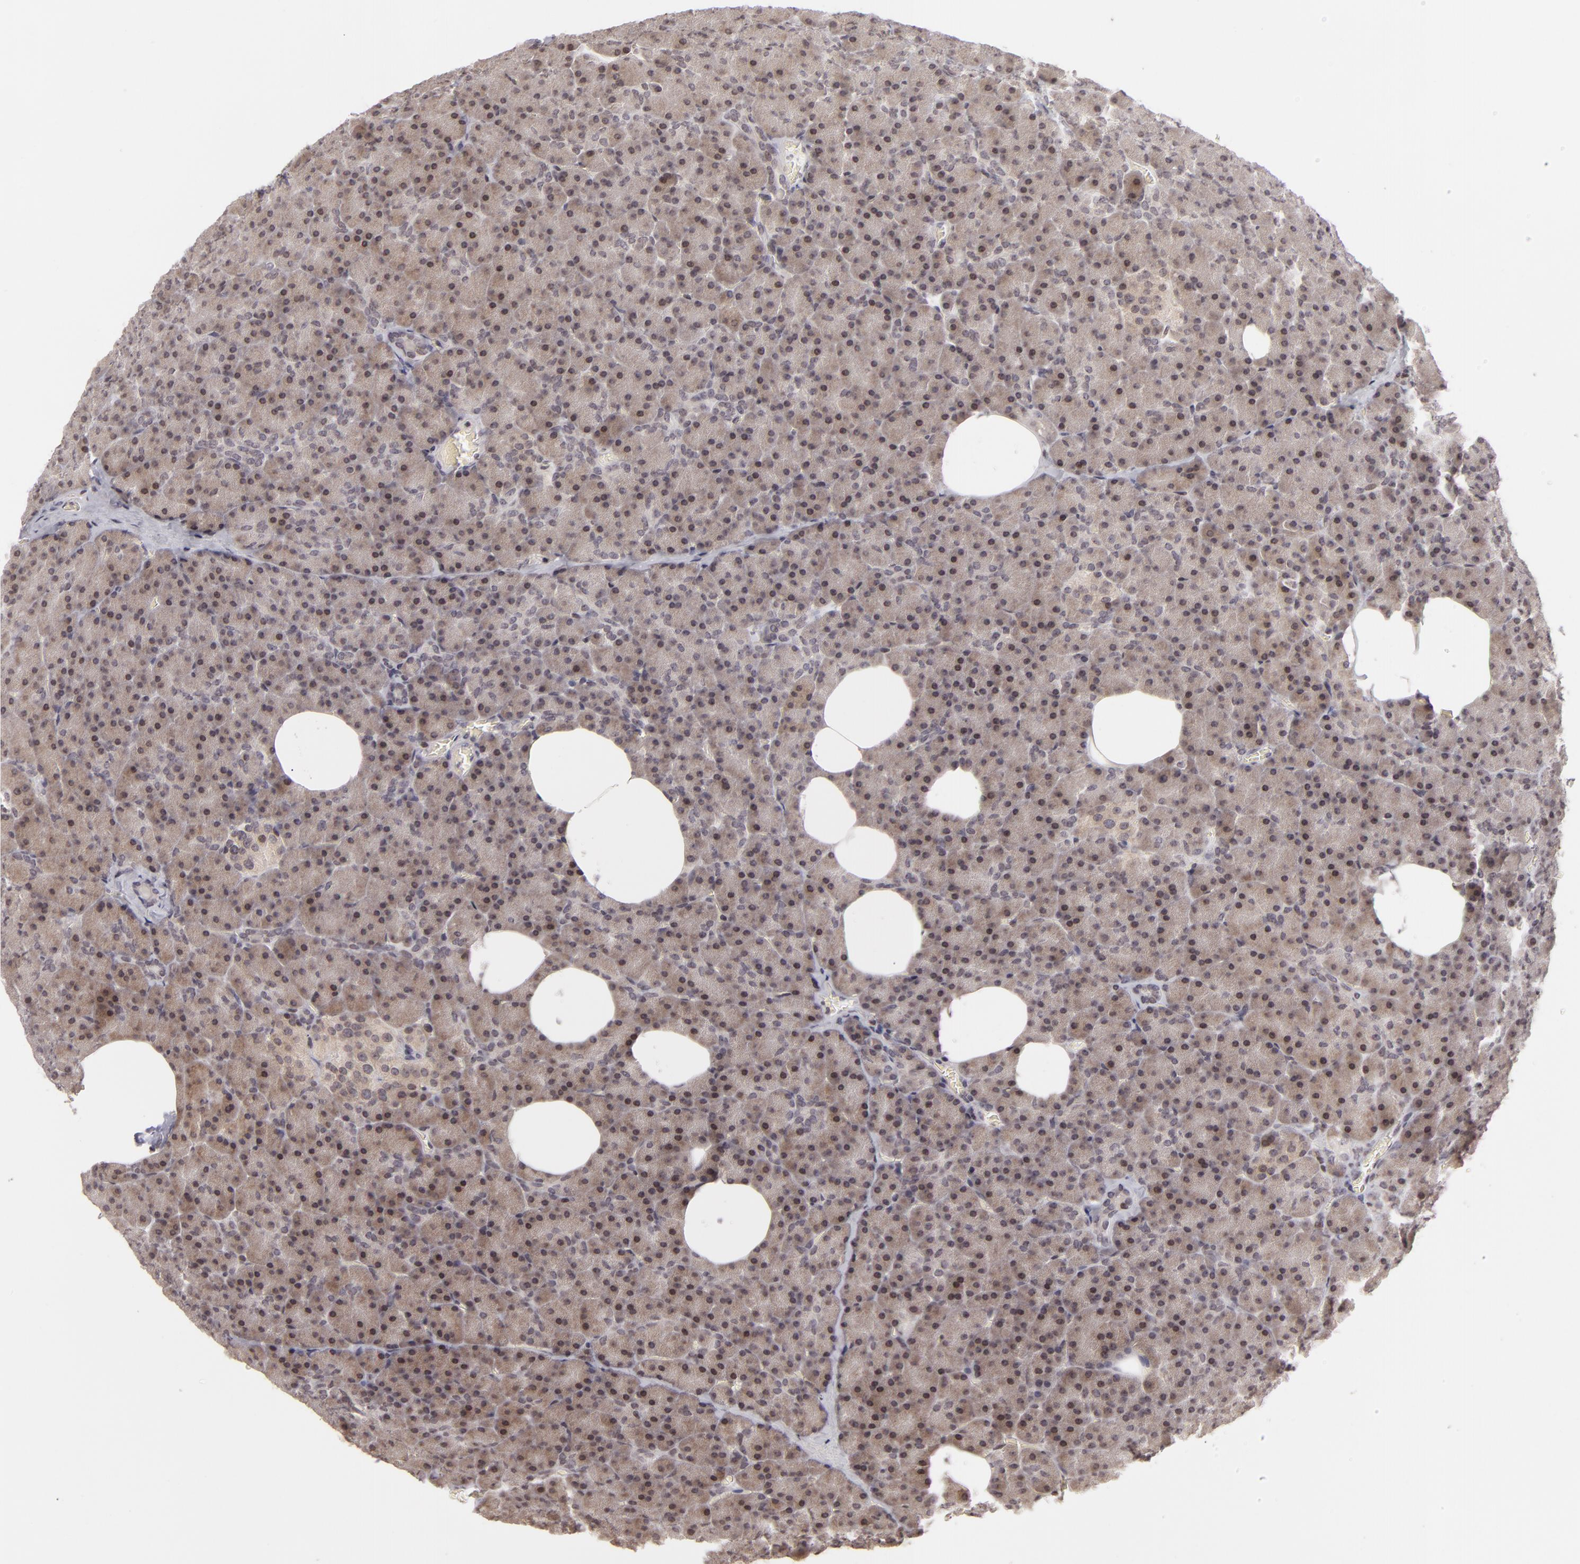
{"staining": {"intensity": "weak", "quantity": ">75%", "location": "cytoplasmic/membranous"}, "tissue": "pancreas", "cell_type": "Exocrine glandular cells", "image_type": "normal", "snomed": [{"axis": "morphology", "description": "Normal tissue, NOS"}, {"axis": "topography", "description": "Pancreas"}], "caption": "This is a photomicrograph of immunohistochemistry staining of normal pancreas, which shows weak positivity in the cytoplasmic/membranous of exocrine glandular cells.", "gene": "AKAP6", "patient": {"sex": "female", "age": 35}}